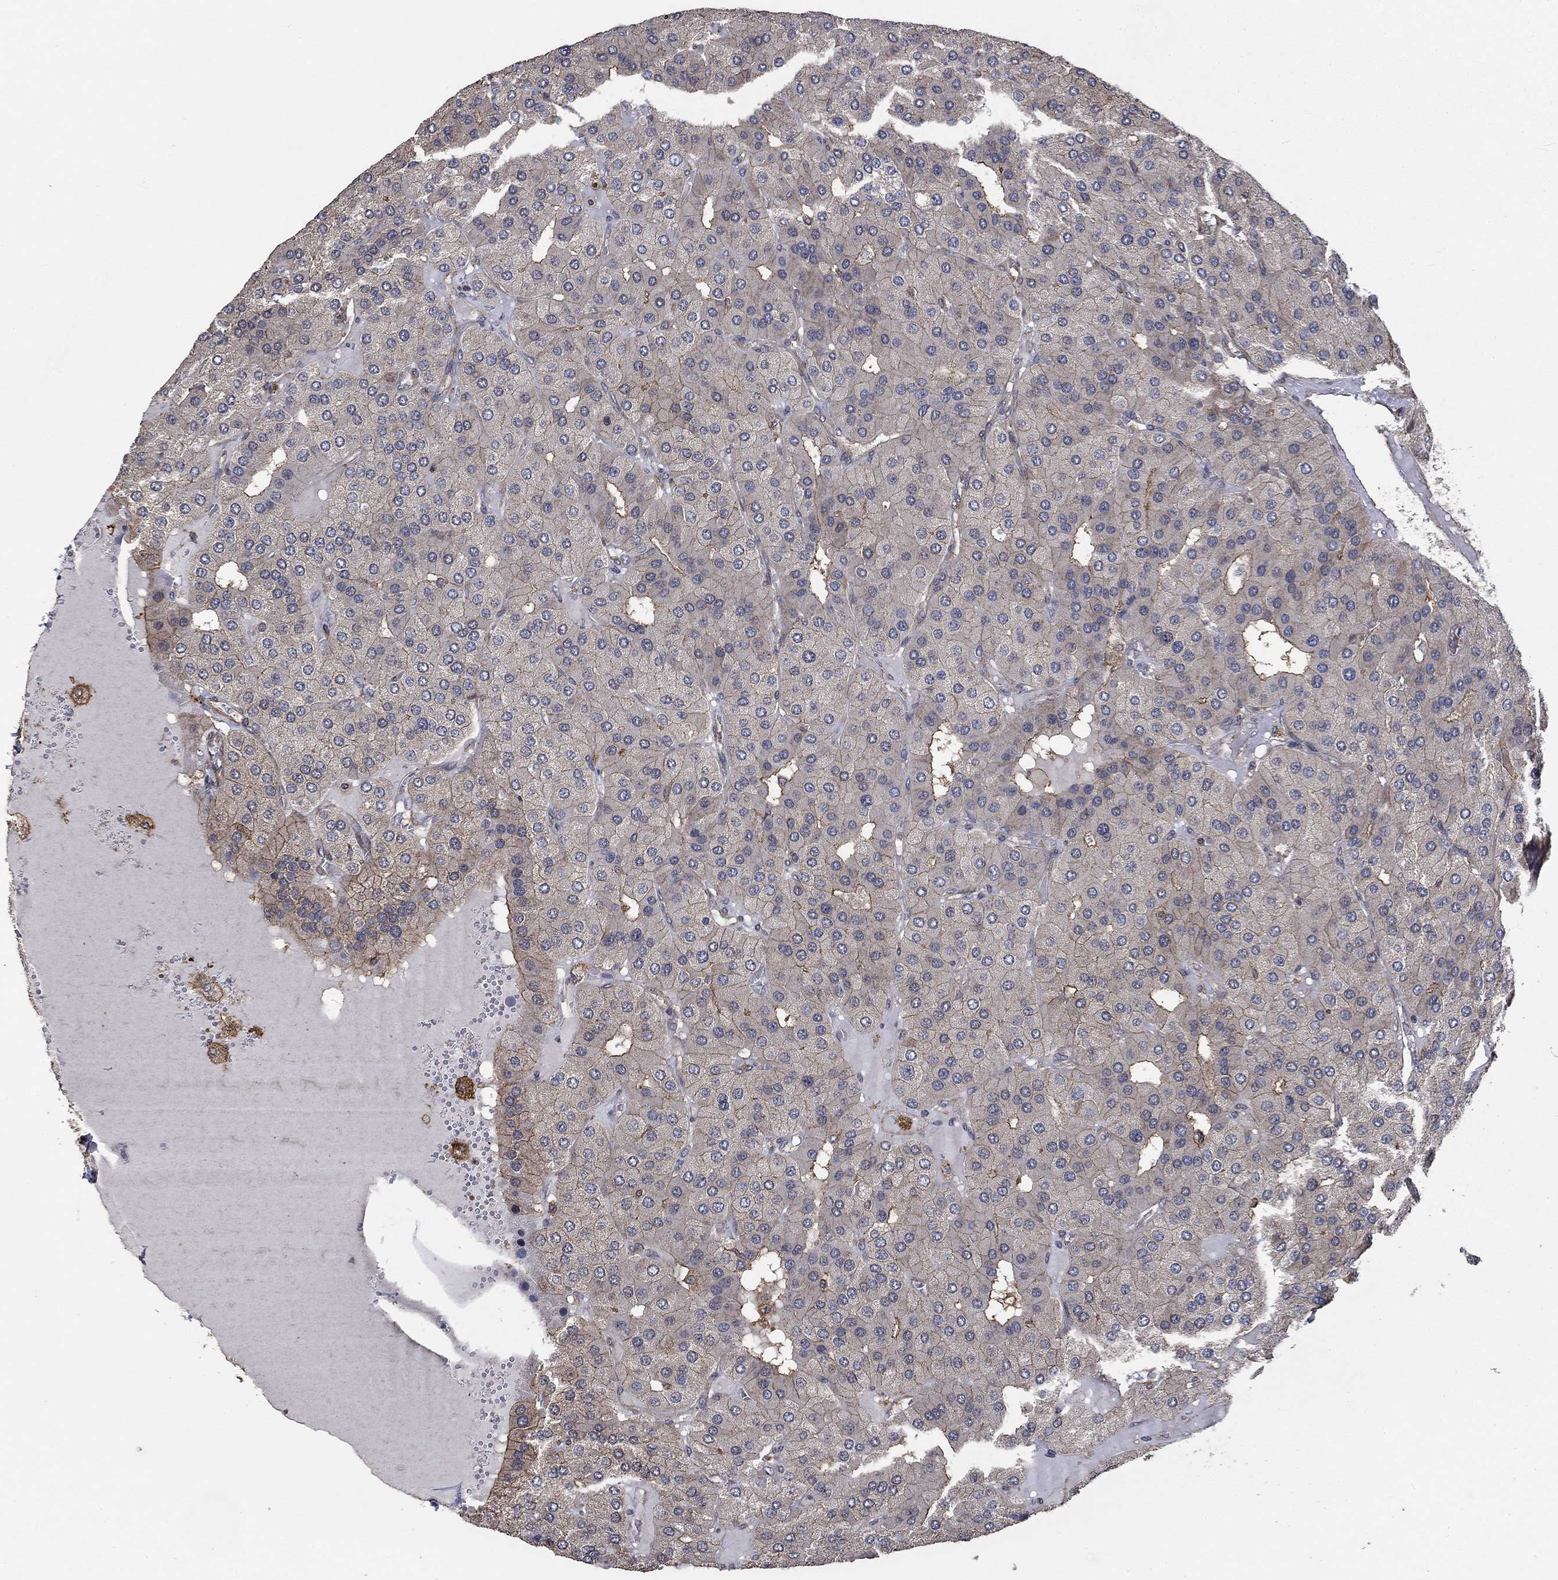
{"staining": {"intensity": "moderate", "quantity": "<25%", "location": "cytoplasmic/membranous"}, "tissue": "parathyroid gland", "cell_type": "Glandular cells", "image_type": "normal", "snomed": [{"axis": "morphology", "description": "Normal tissue, NOS"}, {"axis": "morphology", "description": "Adenoma, NOS"}, {"axis": "topography", "description": "Parathyroid gland"}], "caption": "About <25% of glandular cells in normal parathyroid gland reveal moderate cytoplasmic/membranous protein expression as visualized by brown immunohistochemical staining.", "gene": "PDE3A", "patient": {"sex": "female", "age": 86}}